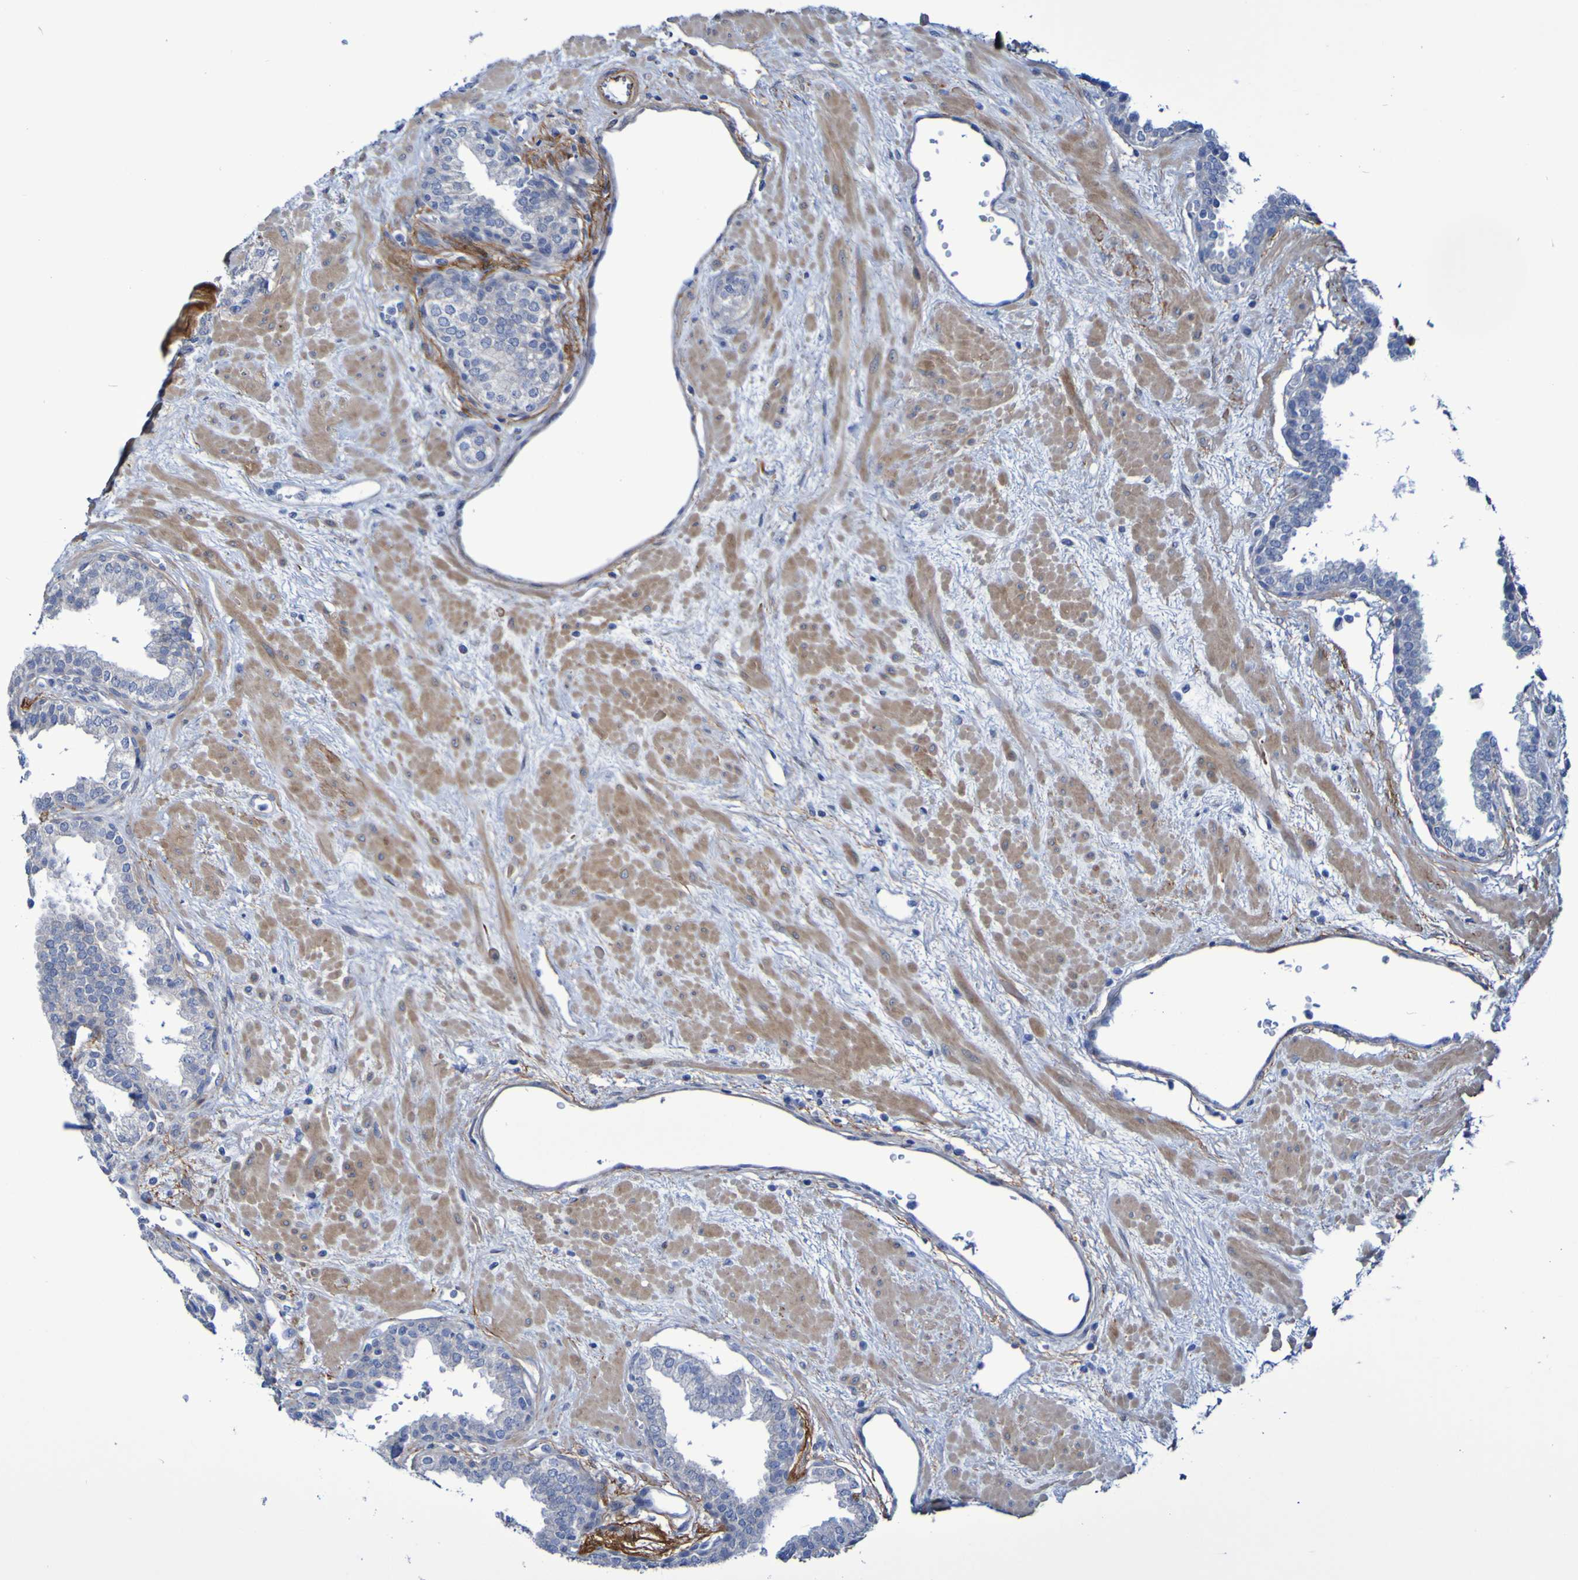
{"staining": {"intensity": "negative", "quantity": "none", "location": "none"}, "tissue": "prostate", "cell_type": "Glandular cells", "image_type": "normal", "snomed": [{"axis": "morphology", "description": "Normal tissue, NOS"}, {"axis": "topography", "description": "Prostate"}], "caption": "High magnification brightfield microscopy of unremarkable prostate stained with DAB (3,3'-diaminobenzidine) (brown) and counterstained with hematoxylin (blue): glandular cells show no significant expression. The staining is performed using DAB (3,3'-diaminobenzidine) brown chromogen with nuclei counter-stained in using hematoxylin.", "gene": "LPP", "patient": {"sex": "male", "age": 51}}